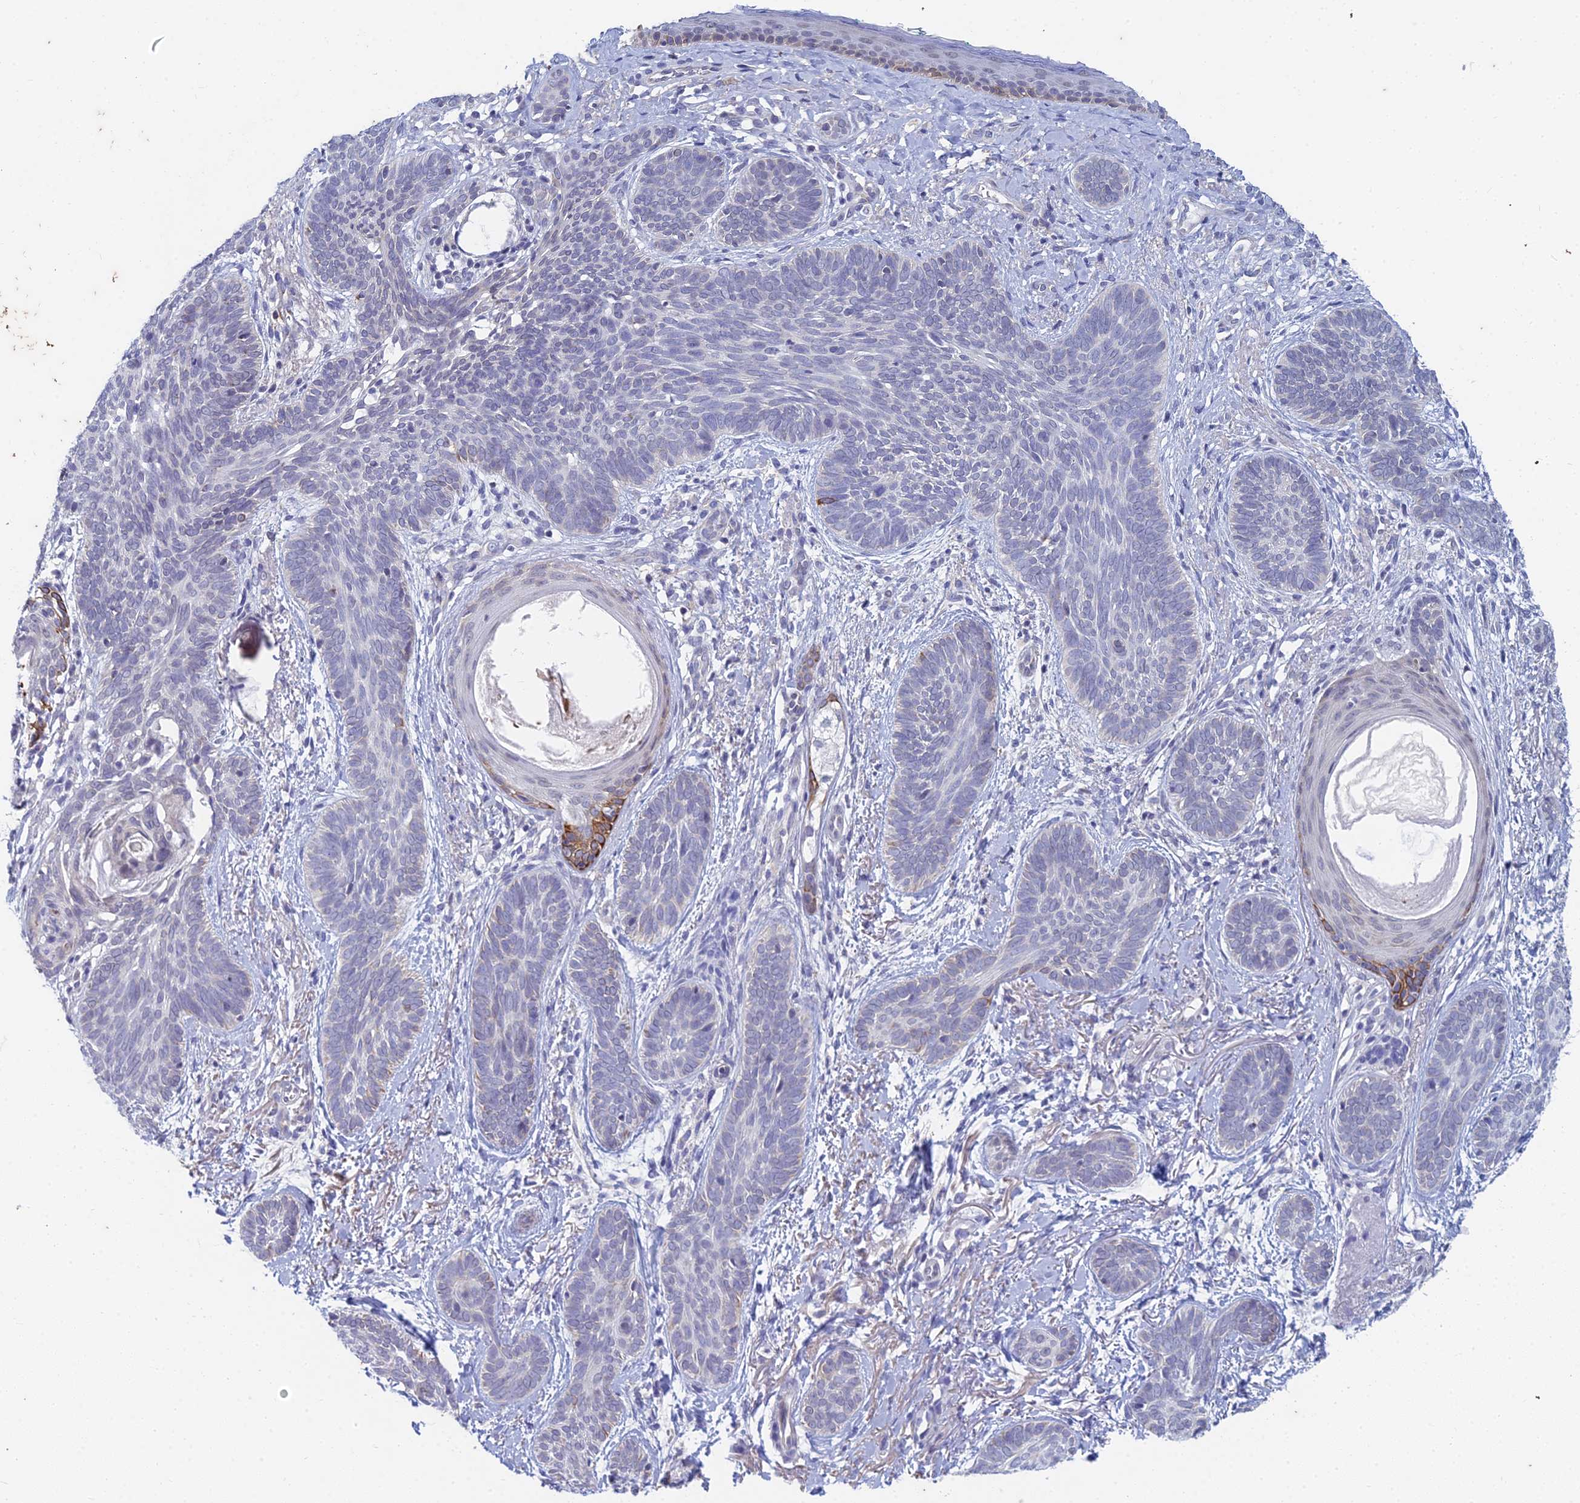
{"staining": {"intensity": "negative", "quantity": "none", "location": "none"}, "tissue": "skin cancer", "cell_type": "Tumor cells", "image_type": "cancer", "snomed": [{"axis": "morphology", "description": "Basal cell carcinoma"}, {"axis": "topography", "description": "Skin"}], "caption": "Skin basal cell carcinoma stained for a protein using immunohistochemistry (IHC) shows no positivity tumor cells.", "gene": "EEF2KMT", "patient": {"sex": "female", "age": 81}}